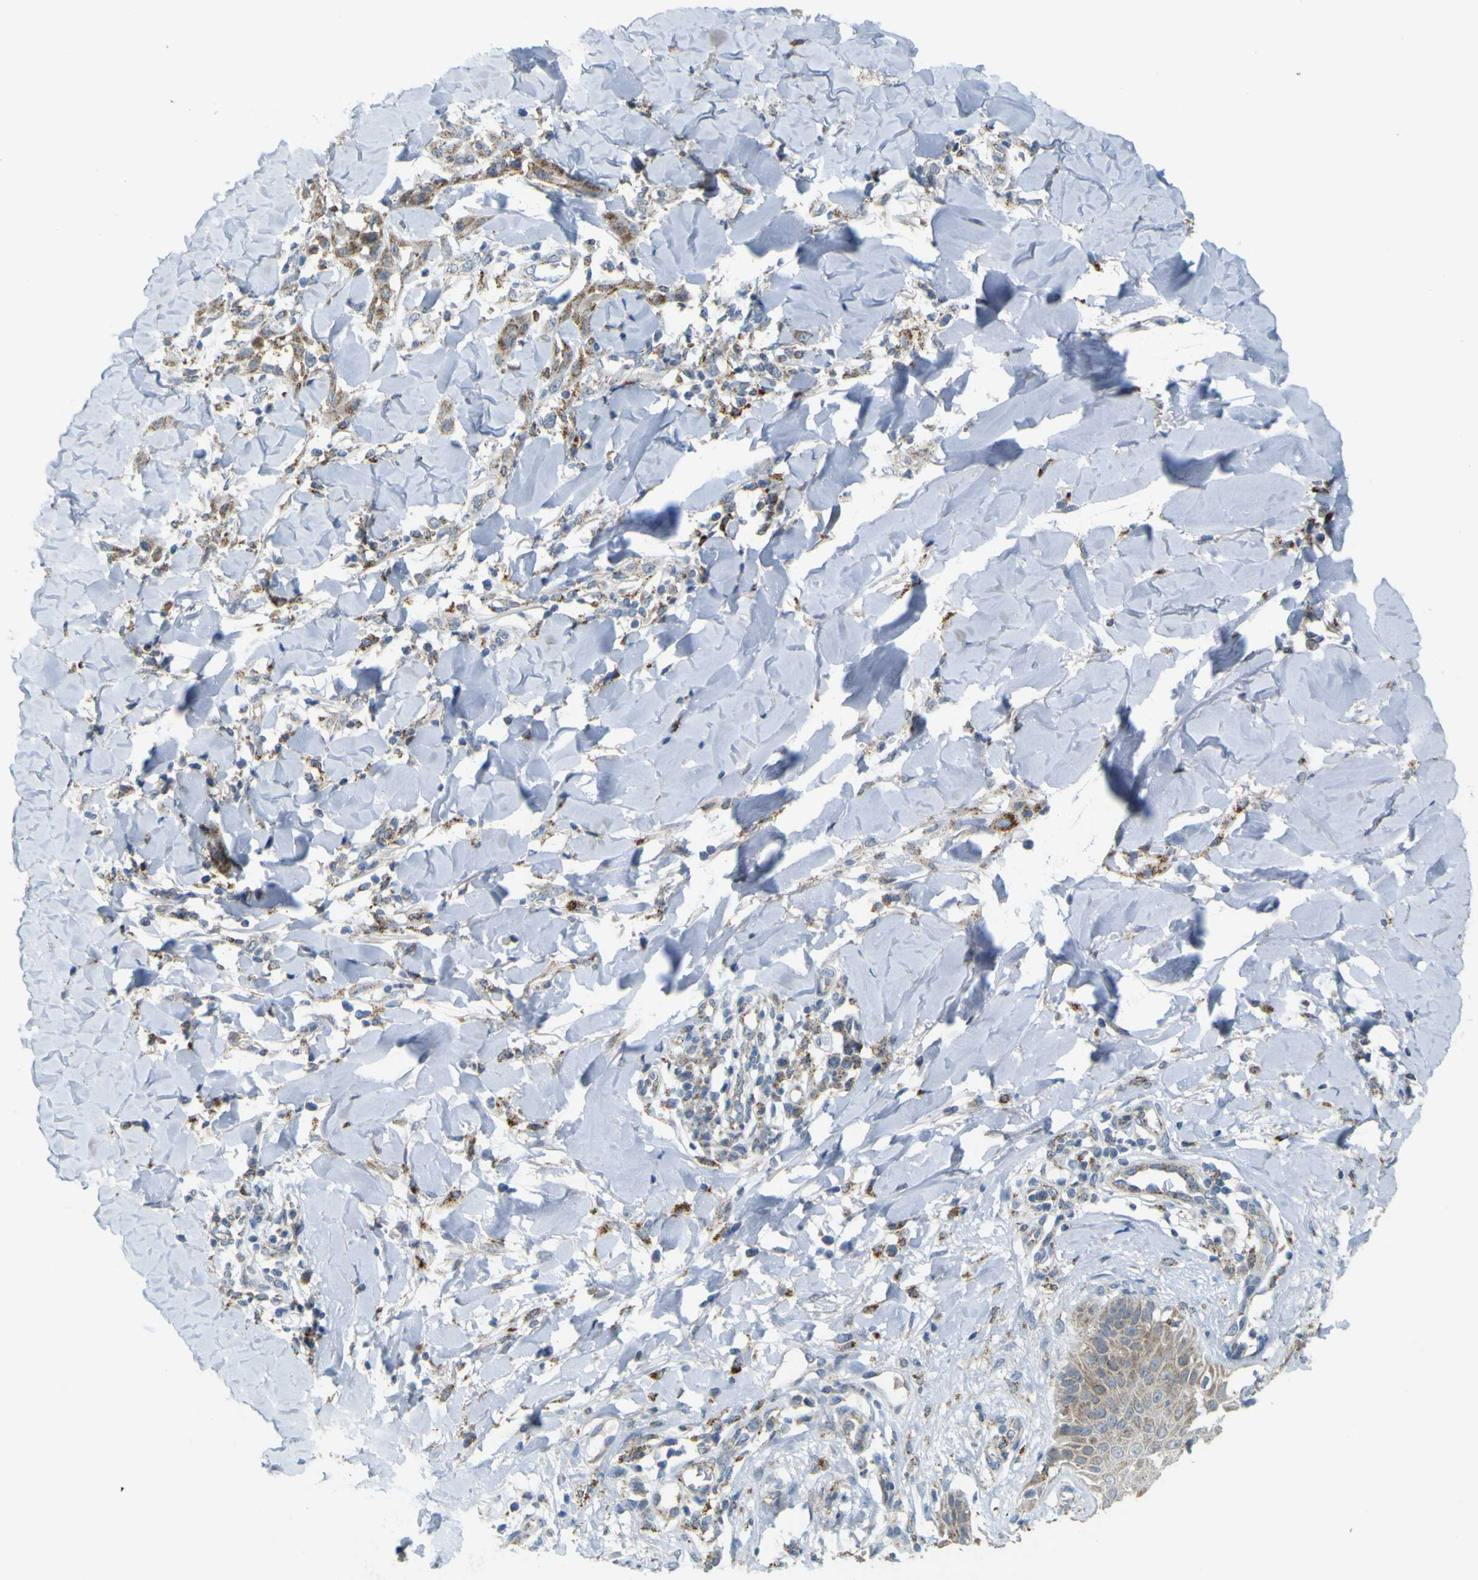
{"staining": {"intensity": "moderate", "quantity": ">75%", "location": "cytoplasmic/membranous"}, "tissue": "skin cancer", "cell_type": "Tumor cells", "image_type": "cancer", "snomed": [{"axis": "morphology", "description": "Squamous cell carcinoma, NOS"}, {"axis": "topography", "description": "Skin"}], "caption": "Immunohistochemistry photomicrograph of human skin squamous cell carcinoma stained for a protein (brown), which exhibits medium levels of moderate cytoplasmic/membranous staining in approximately >75% of tumor cells.", "gene": "ACBD5", "patient": {"sex": "male", "age": 24}}